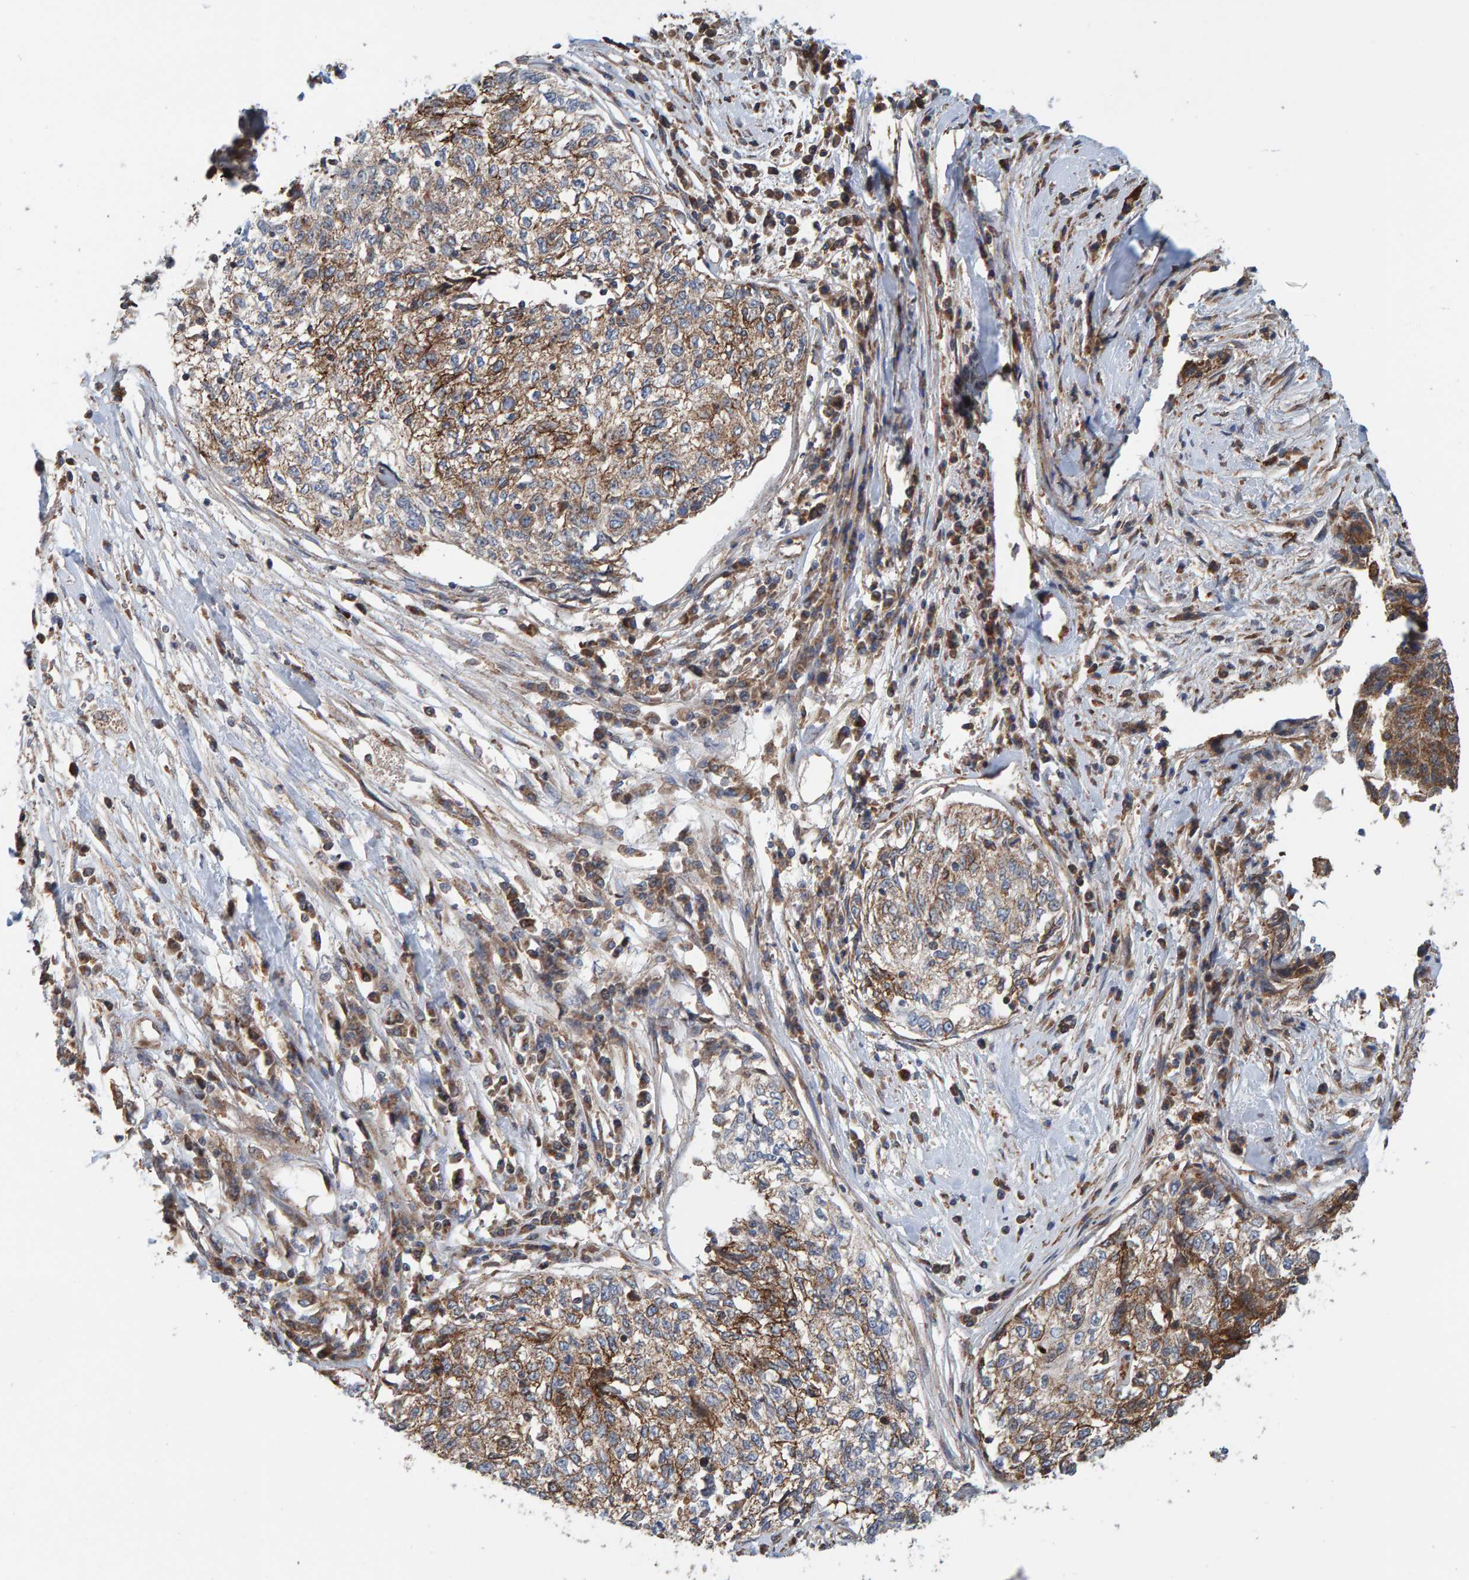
{"staining": {"intensity": "moderate", "quantity": ">75%", "location": "cytoplasmic/membranous"}, "tissue": "cervical cancer", "cell_type": "Tumor cells", "image_type": "cancer", "snomed": [{"axis": "morphology", "description": "Squamous cell carcinoma, NOS"}, {"axis": "topography", "description": "Cervix"}], "caption": "Immunohistochemistry micrograph of neoplastic tissue: cervical cancer stained using immunohistochemistry reveals medium levels of moderate protein expression localized specifically in the cytoplasmic/membranous of tumor cells, appearing as a cytoplasmic/membranous brown color.", "gene": "MRPL45", "patient": {"sex": "female", "age": 57}}